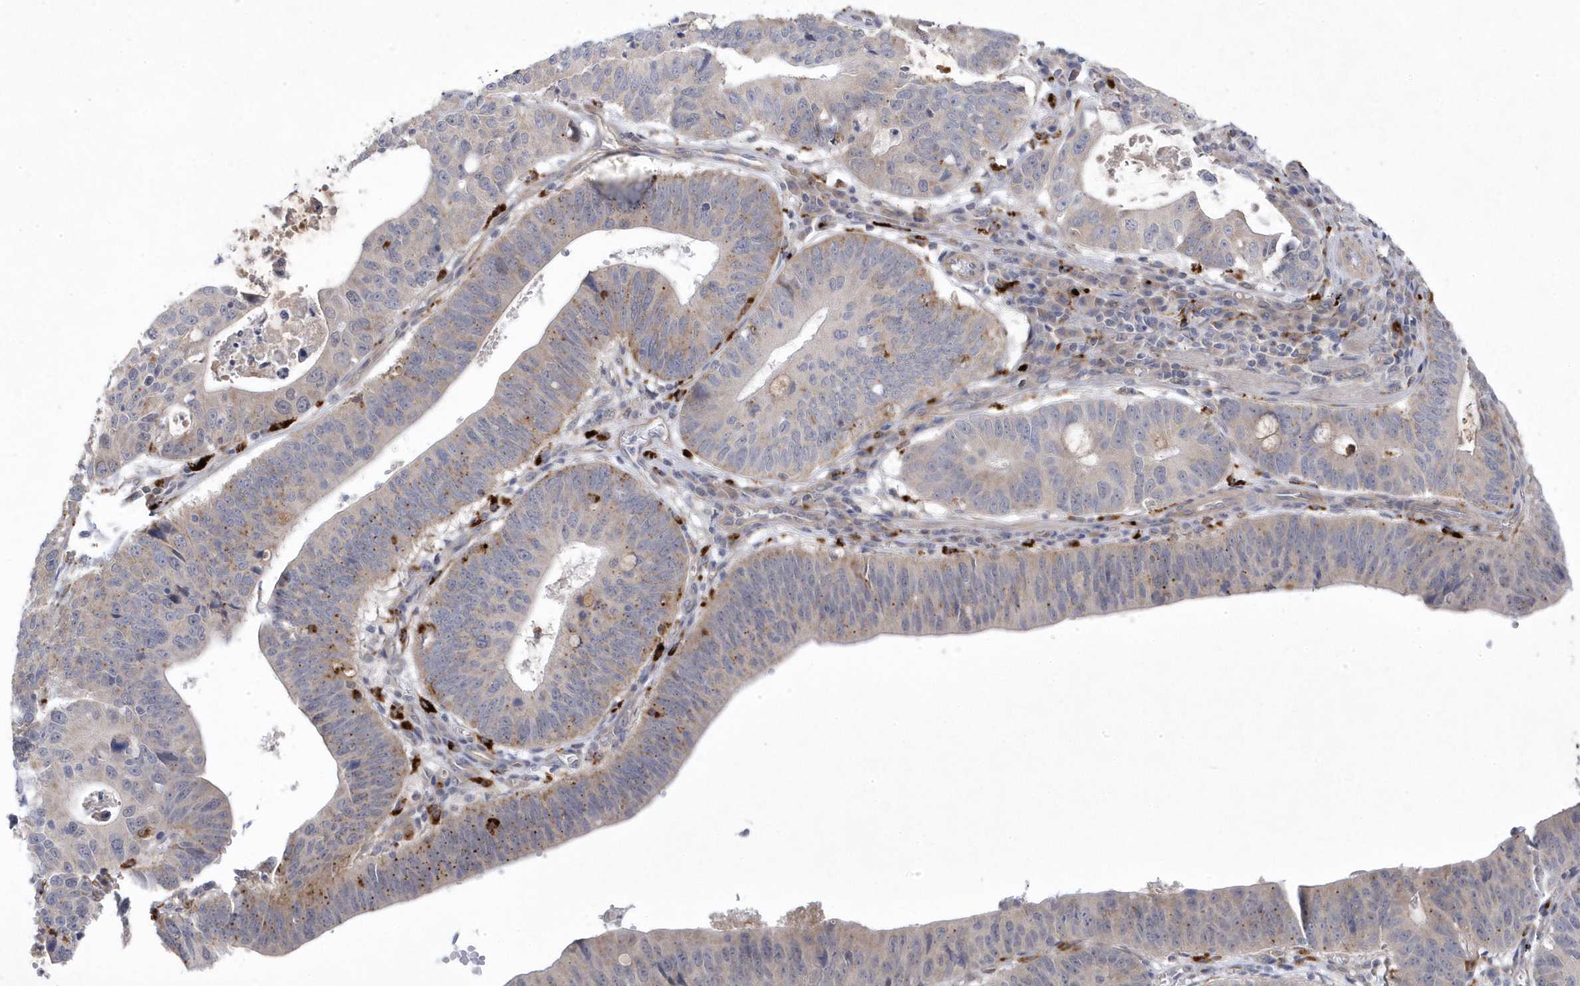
{"staining": {"intensity": "moderate", "quantity": "<25%", "location": "cytoplasmic/membranous"}, "tissue": "stomach cancer", "cell_type": "Tumor cells", "image_type": "cancer", "snomed": [{"axis": "morphology", "description": "Adenocarcinoma, NOS"}, {"axis": "topography", "description": "Stomach"}], "caption": "IHC (DAB (3,3'-diaminobenzidine)) staining of stomach adenocarcinoma exhibits moderate cytoplasmic/membranous protein staining in about <25% of tumor cells.", "gene": "ANAPC1", "patient": {"sex": "male", "age": 59}}